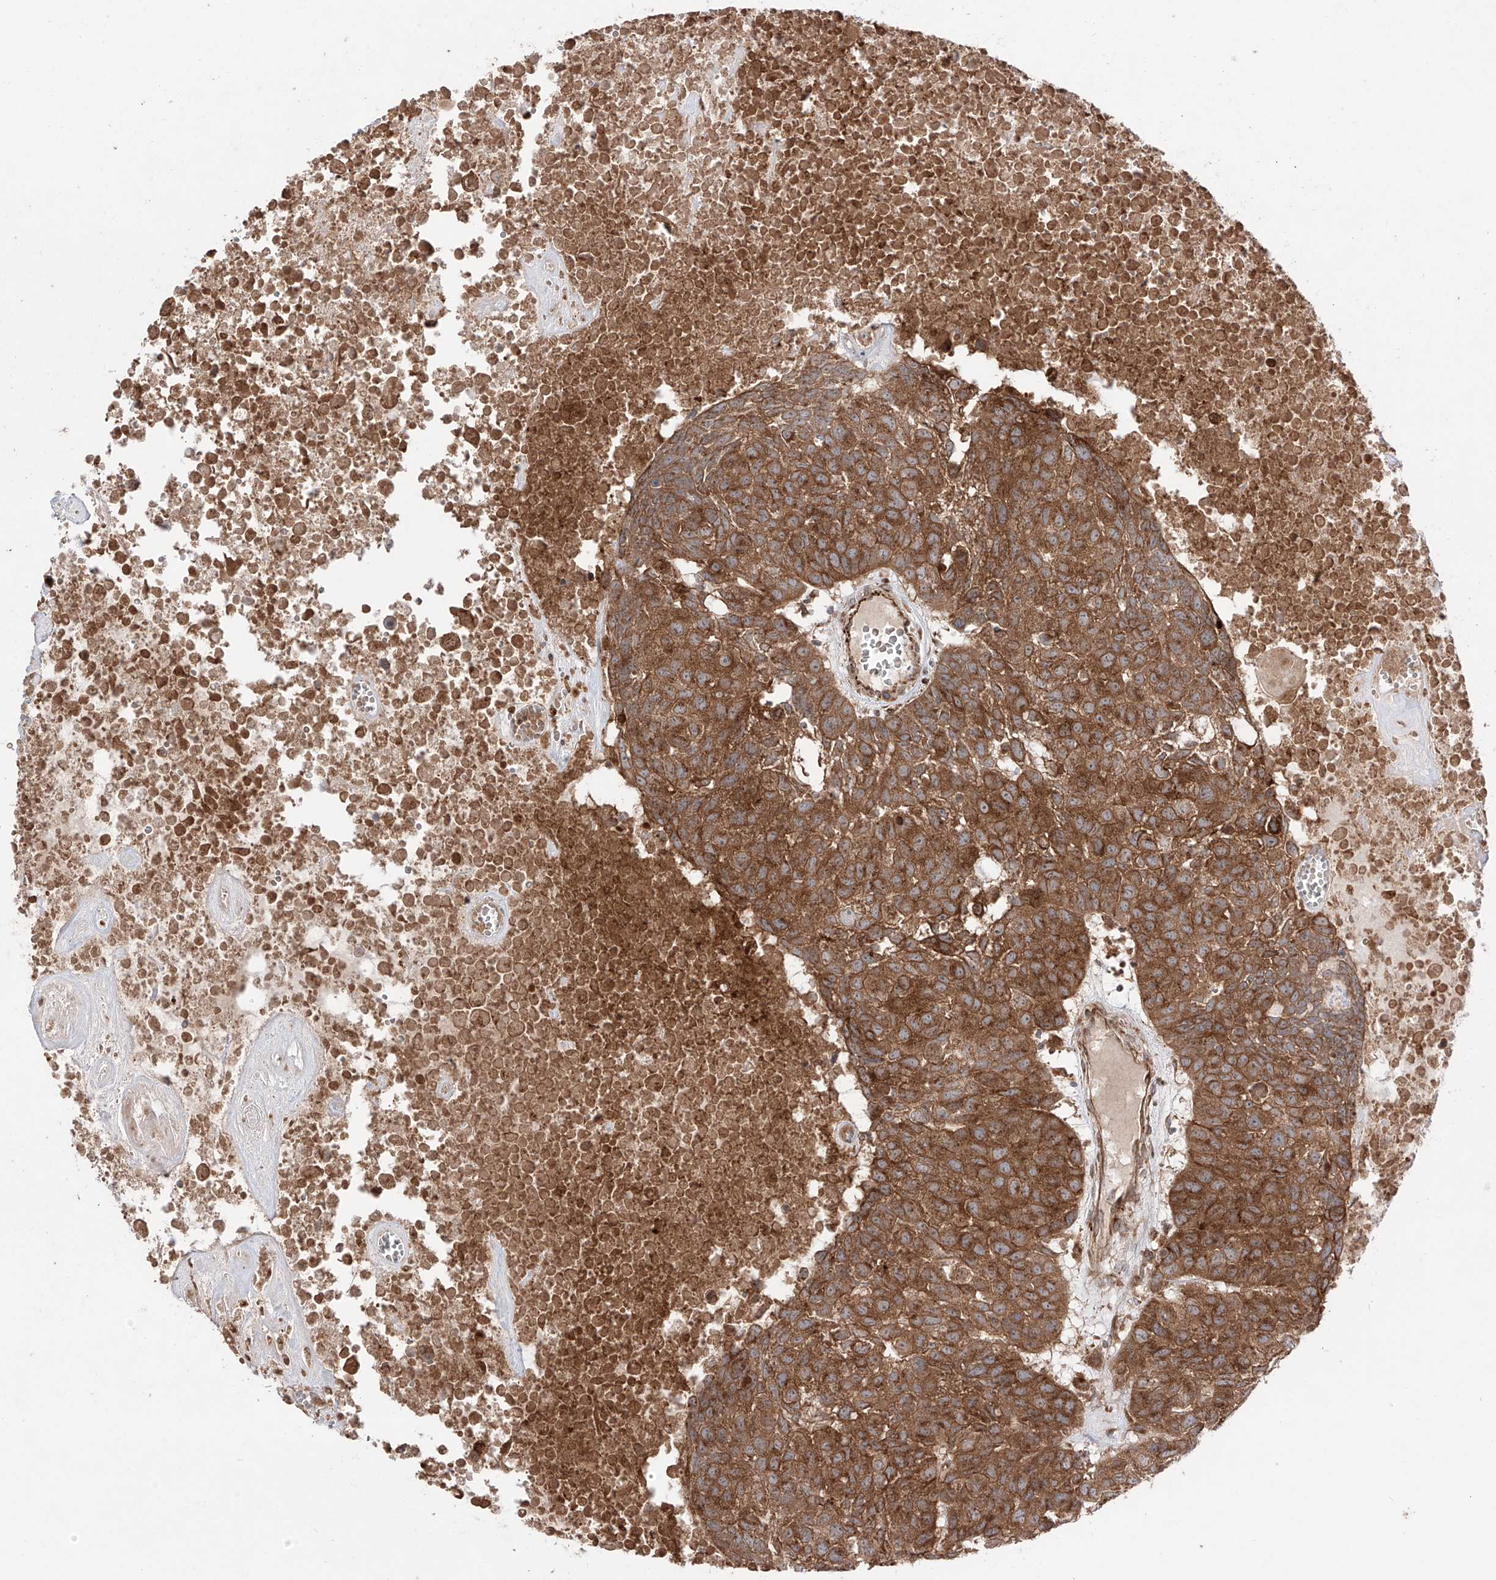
{"staining": {"intensity": "strong", "quantity": ">75%", "location": "cytoplasmic/membranous"}, "tissue": "head and neck cancer", "cell_type": "Tumor cells", "image_type": "cancer", "snomed": [{"axis": "morphology", "description": "Squamous cell carcinoma, NOS"}, {"axis": "topography", "description": "Head-Neck"}], "caption": "A high-resolution image shows immunohistochemistry staining of squamous cell carcinoma (head and neck), which displays strong cytoplasmic/membranous positivity in approximately >75% of tumor cells. Immunohistochemistry (ihc) stains the protein of interest in brown and the nuclei are stained blue.", "gene": "YKT6", "patient": {"sex": "male", "age": 66}}